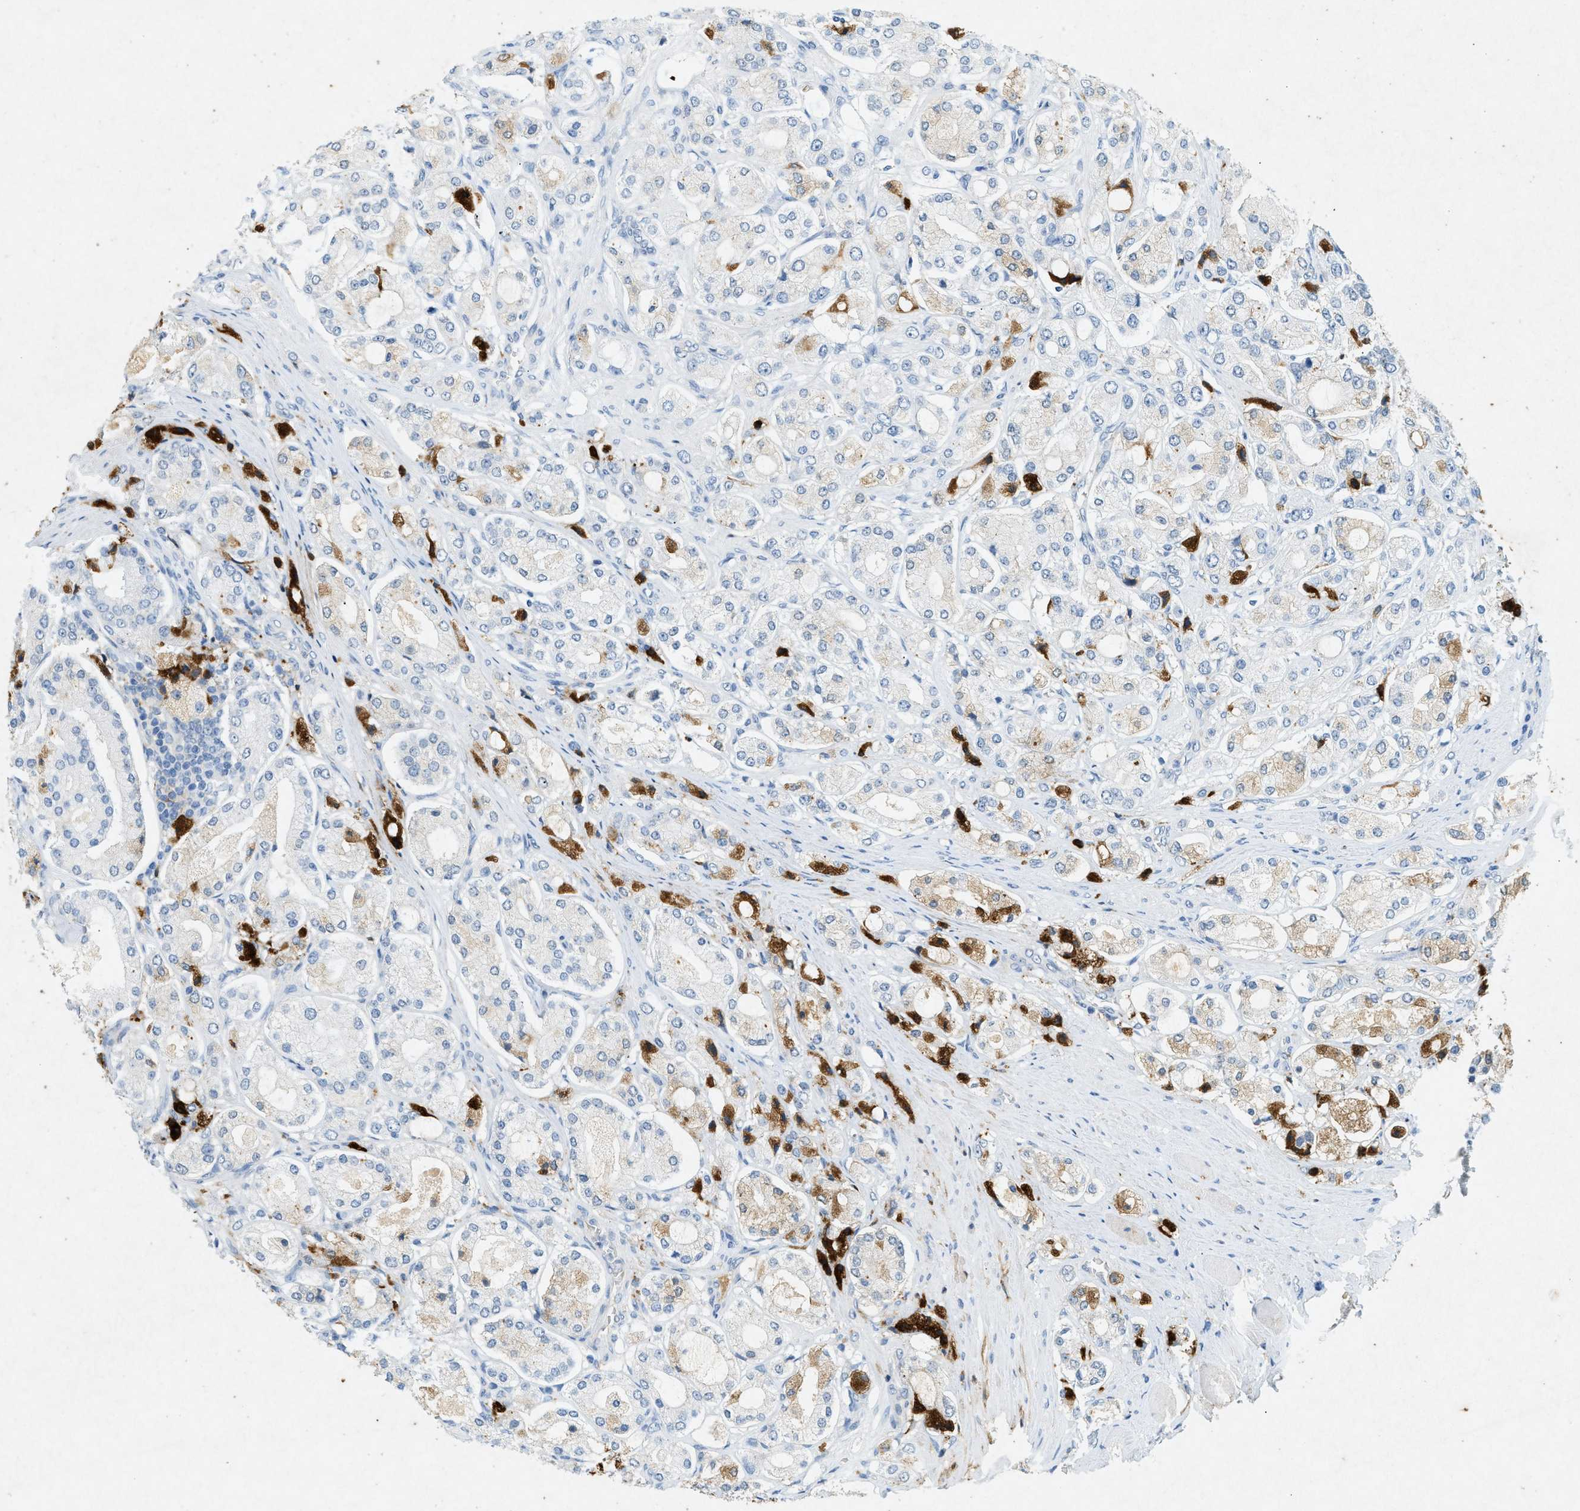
{"staining": {"intensity": "moderate", "quantity": "<25%", "location": "cytoplasmic/membranous"}, "tissue": "prostate cancer", "cell_type": "Tumor cells", "image_type": "cancer", "snomed": [{"axis": "morphology", "description": "Adenocarcinoma, High grade"}, {"axis": "topography", "description": "Prostate"}], "caption": "An image of human prostate cancer (high-grade adenocarcinoma) stained for a protein shows moderate cytoplasmic/membranous brown staining in tumor cells.", "gene": "F2", "patient": {"sex": "male", "age": 65}}